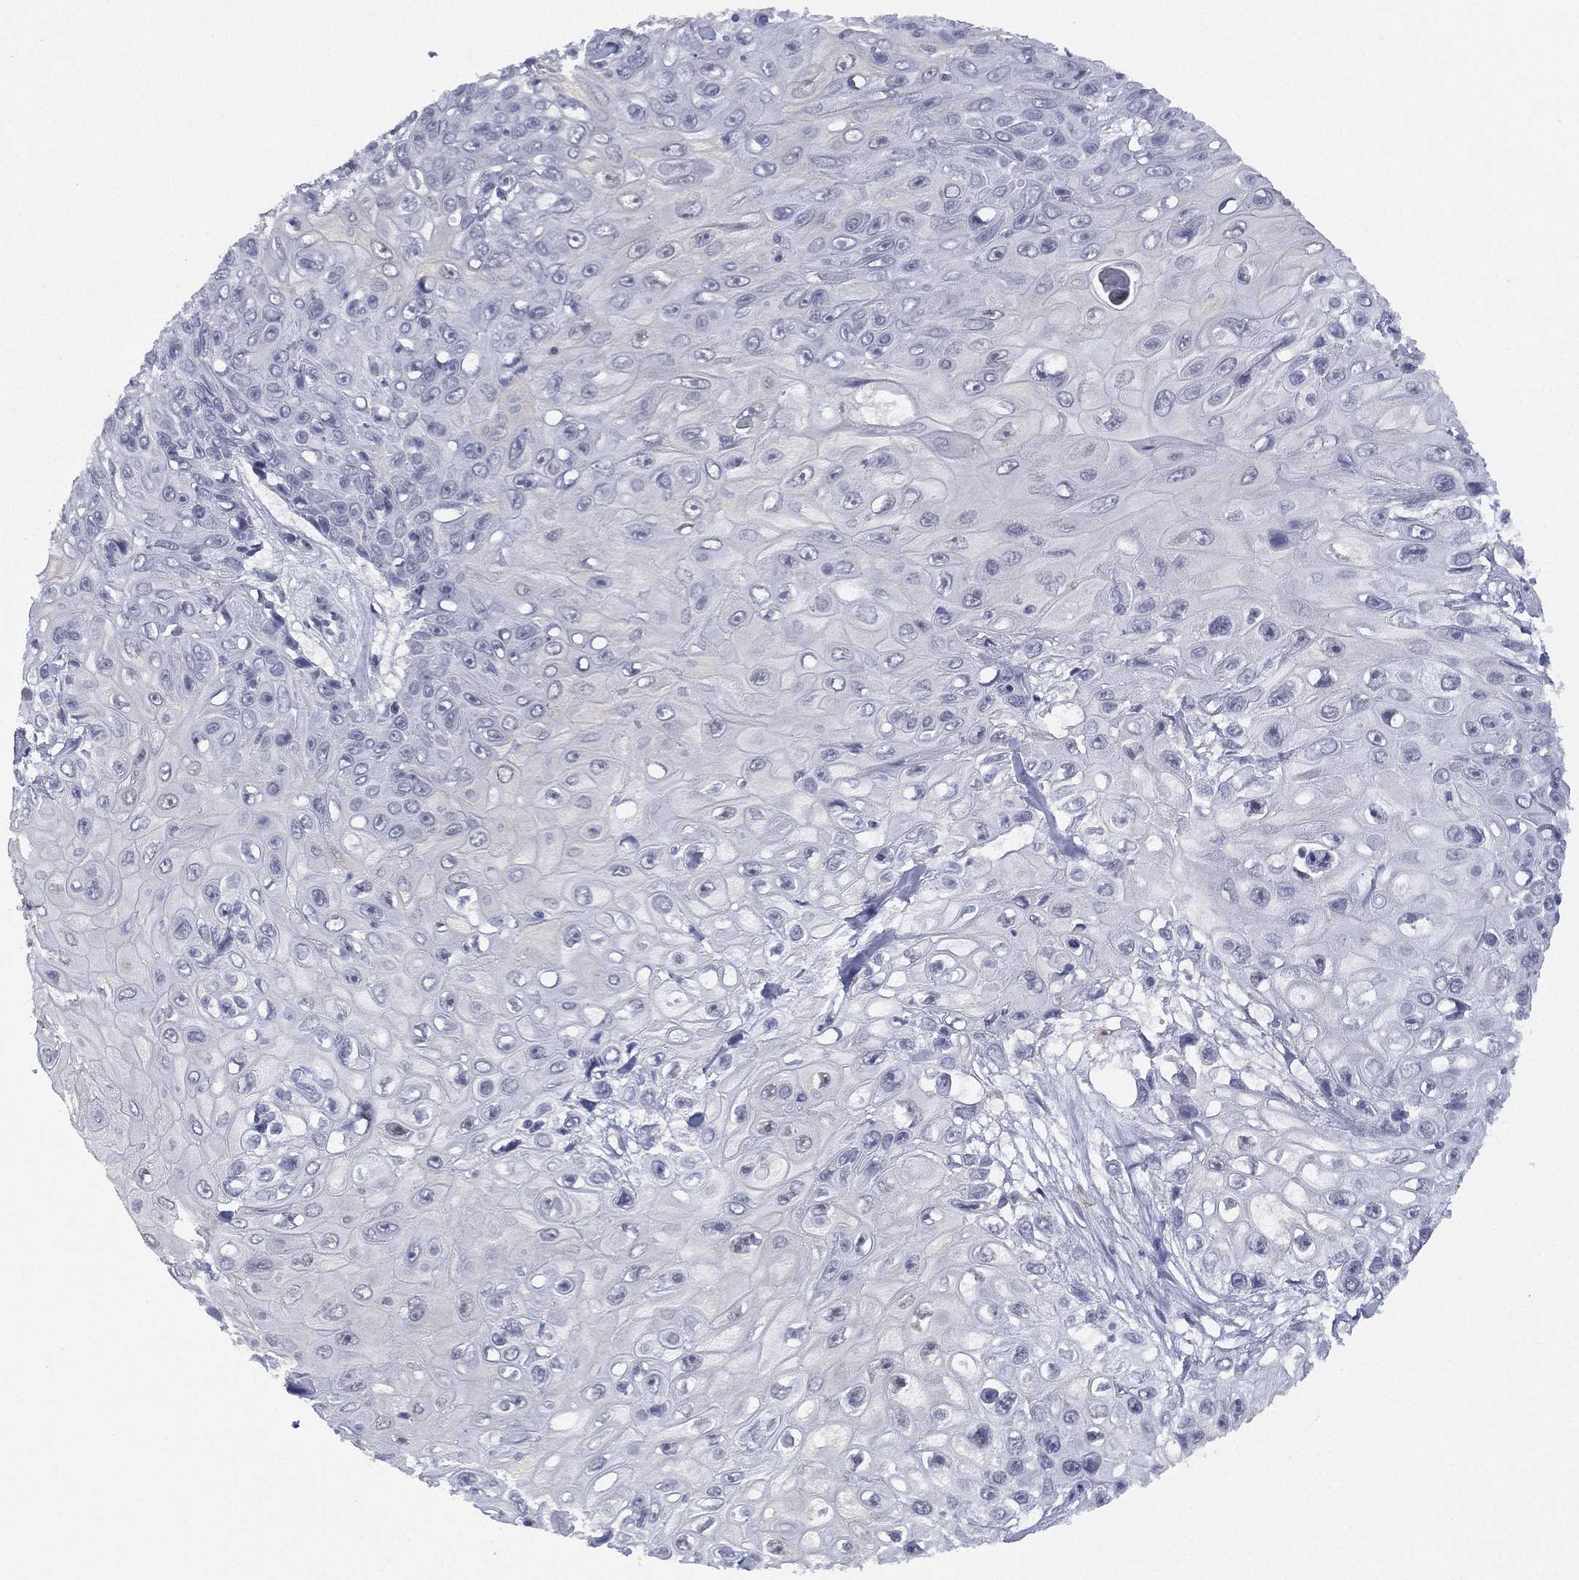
{"staining": {"intensity": "negative", "quantity": "none", "location": "none"}, "tissue": "skin cancer", "cell_type": "Tumor cells", "image_type": "cancer", "snomed": [{"axis": "morphology", "description": "Squamous cell carcinoma, NOS"}, {"axis": "topography", "description": "Skin"}], "caption": "Immunohistochemistry micrograph of squamous cell carcinoma (skin) stained for a protein (brown), which displays no positivity in tumor cells.", "gene": "ZNF711", "patient": {"sex": "male", "age": 82}}